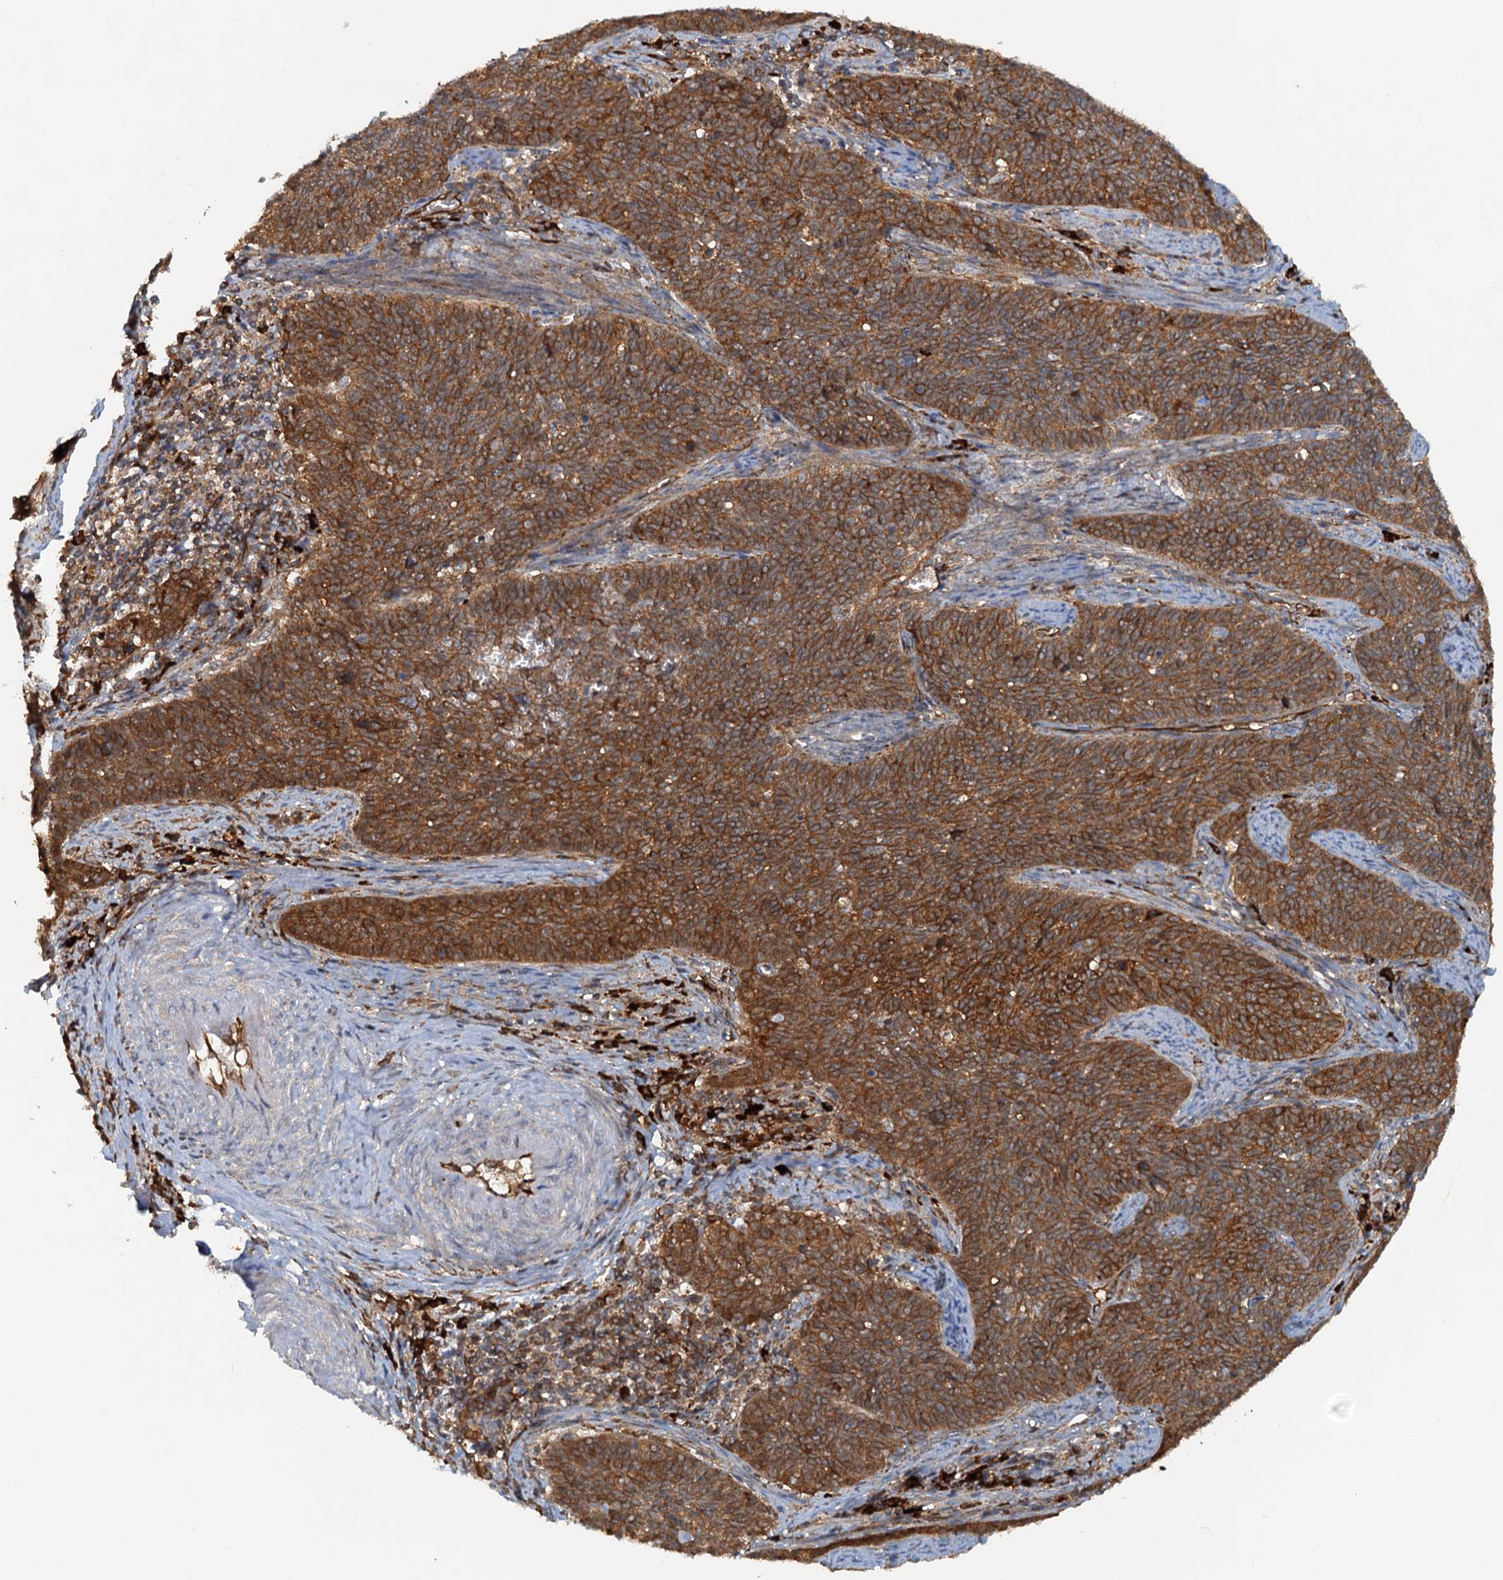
{"staining": {"intensity": "strong", "quantity": ">75%", "location": "cytoplasmic/membranous"}, "tissue": "cervical cancer", "cell_type": "Tumor cells", "image_type": "cancer", "snomed": [{"axis": "morphology", "description": "Squamous cell carcinoma, NOS"}, {"axis": "topography", "description": "Cervix"}], "caption": "This is a photomicrograph of immunohistochemistry (IHC) staining of cervical squamous cell carcinoma, which shows strong positivity in the cytoplasmic/membranous of tumor cells.", "gene": "NIPAL3", "patient": {"sex": "female", "age": 39}}